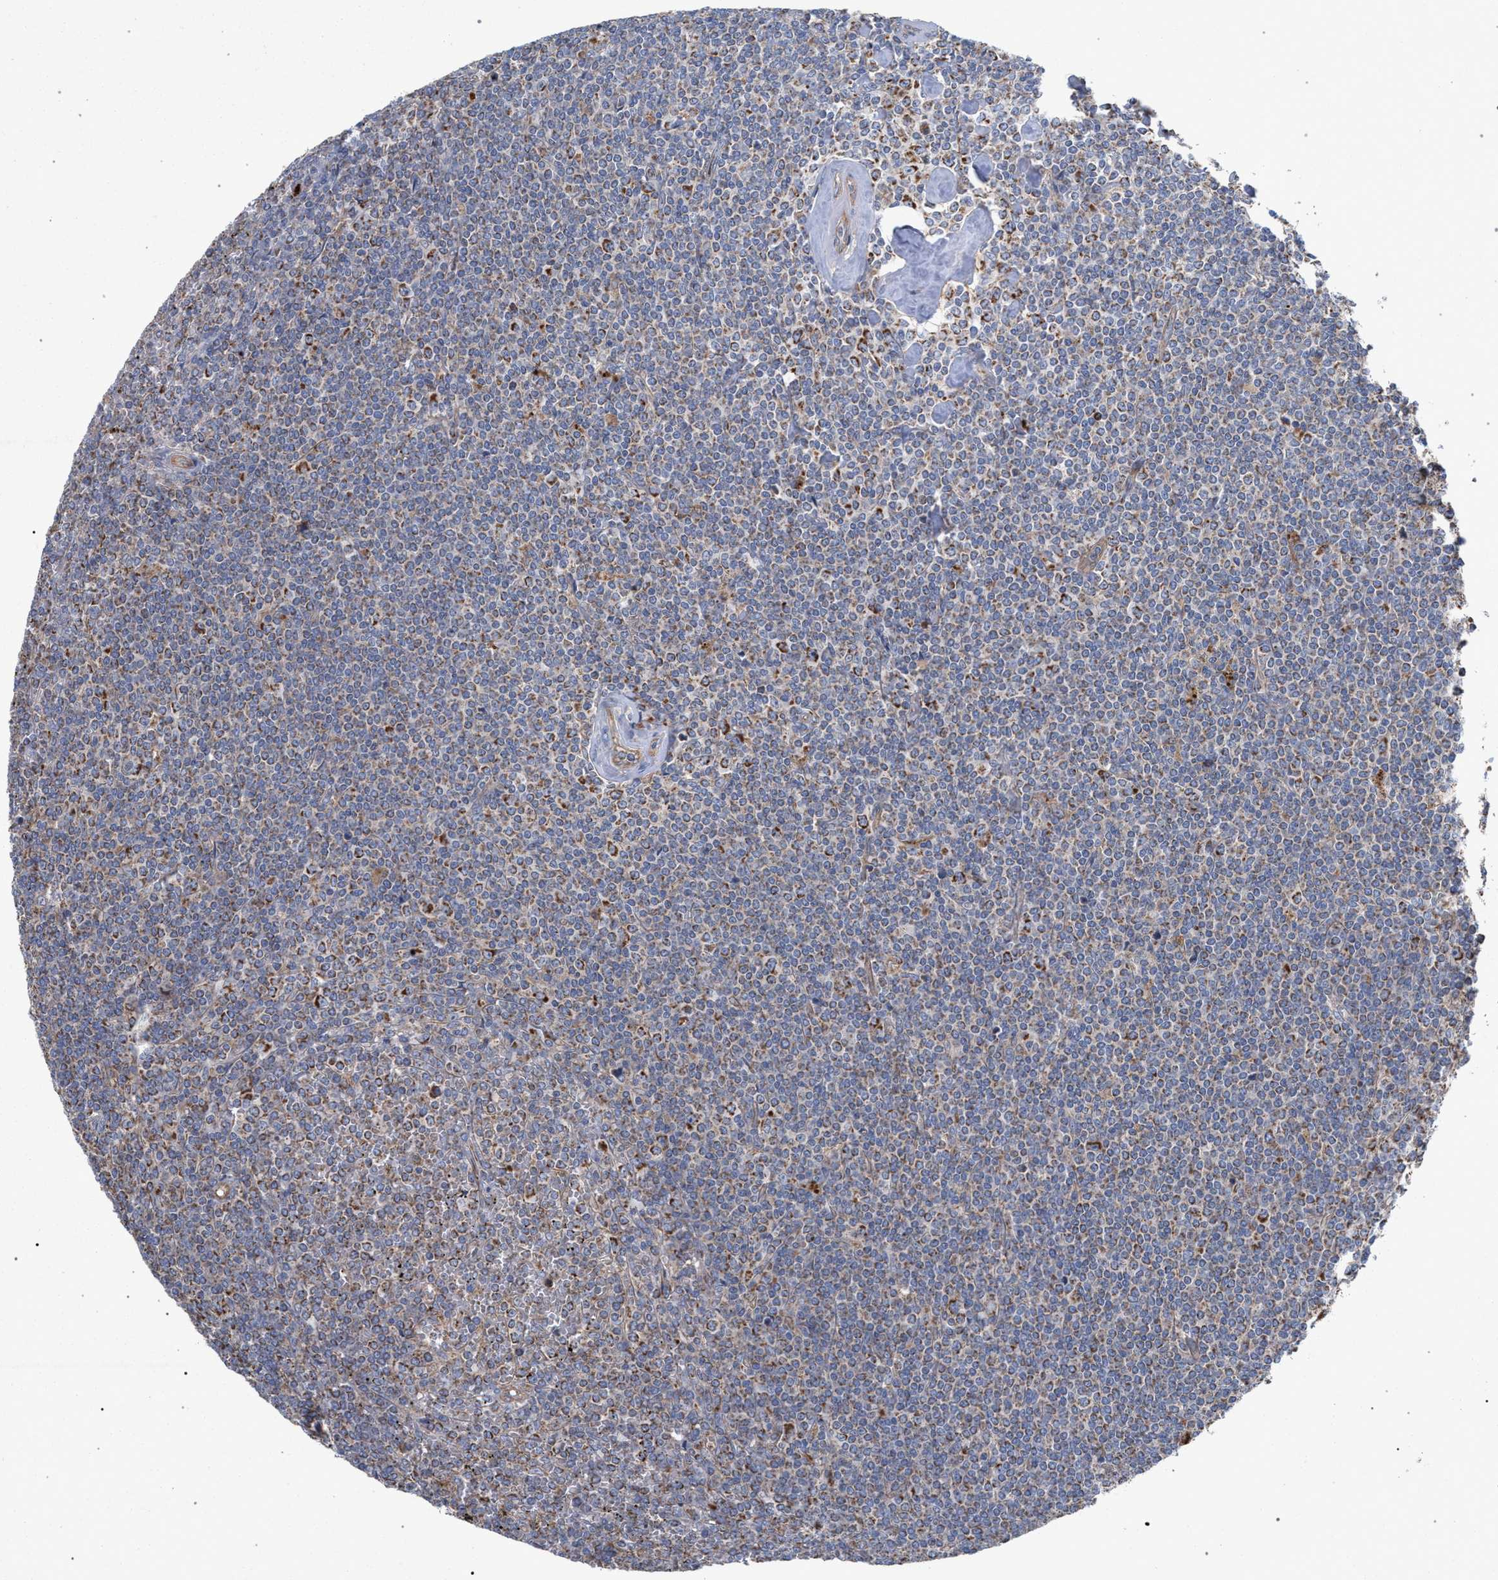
{"staining": {"intensity": "moderate", "quantity": "<25%", "location": "cytoplasmic/membranous"}, "tissue": "lymphoma", "cell_type": "Tumor cells", "image_type": "cancer", "snomed": [{"axis": "morphology", "description": "Malignant lymphoma, non-Hodgkin's type, Low grade"}, {"axis": "topography", "description": "Spleen"}], "caption": "High-magnification brightfield microscopy of low-grade malignant lymphoma, non-Hodgkin's type stained with DAB (3,3'-diaminobenzidine) (brown) and counterstained with hematoxylin (blue). tumor cells exhibit moderate cytoplasmic/membranous staining is present in about<25% of cells. Nuclei are stained in blue.", "gene": "BCL2L12", "patient": {"sex": "female", "age": 19}}